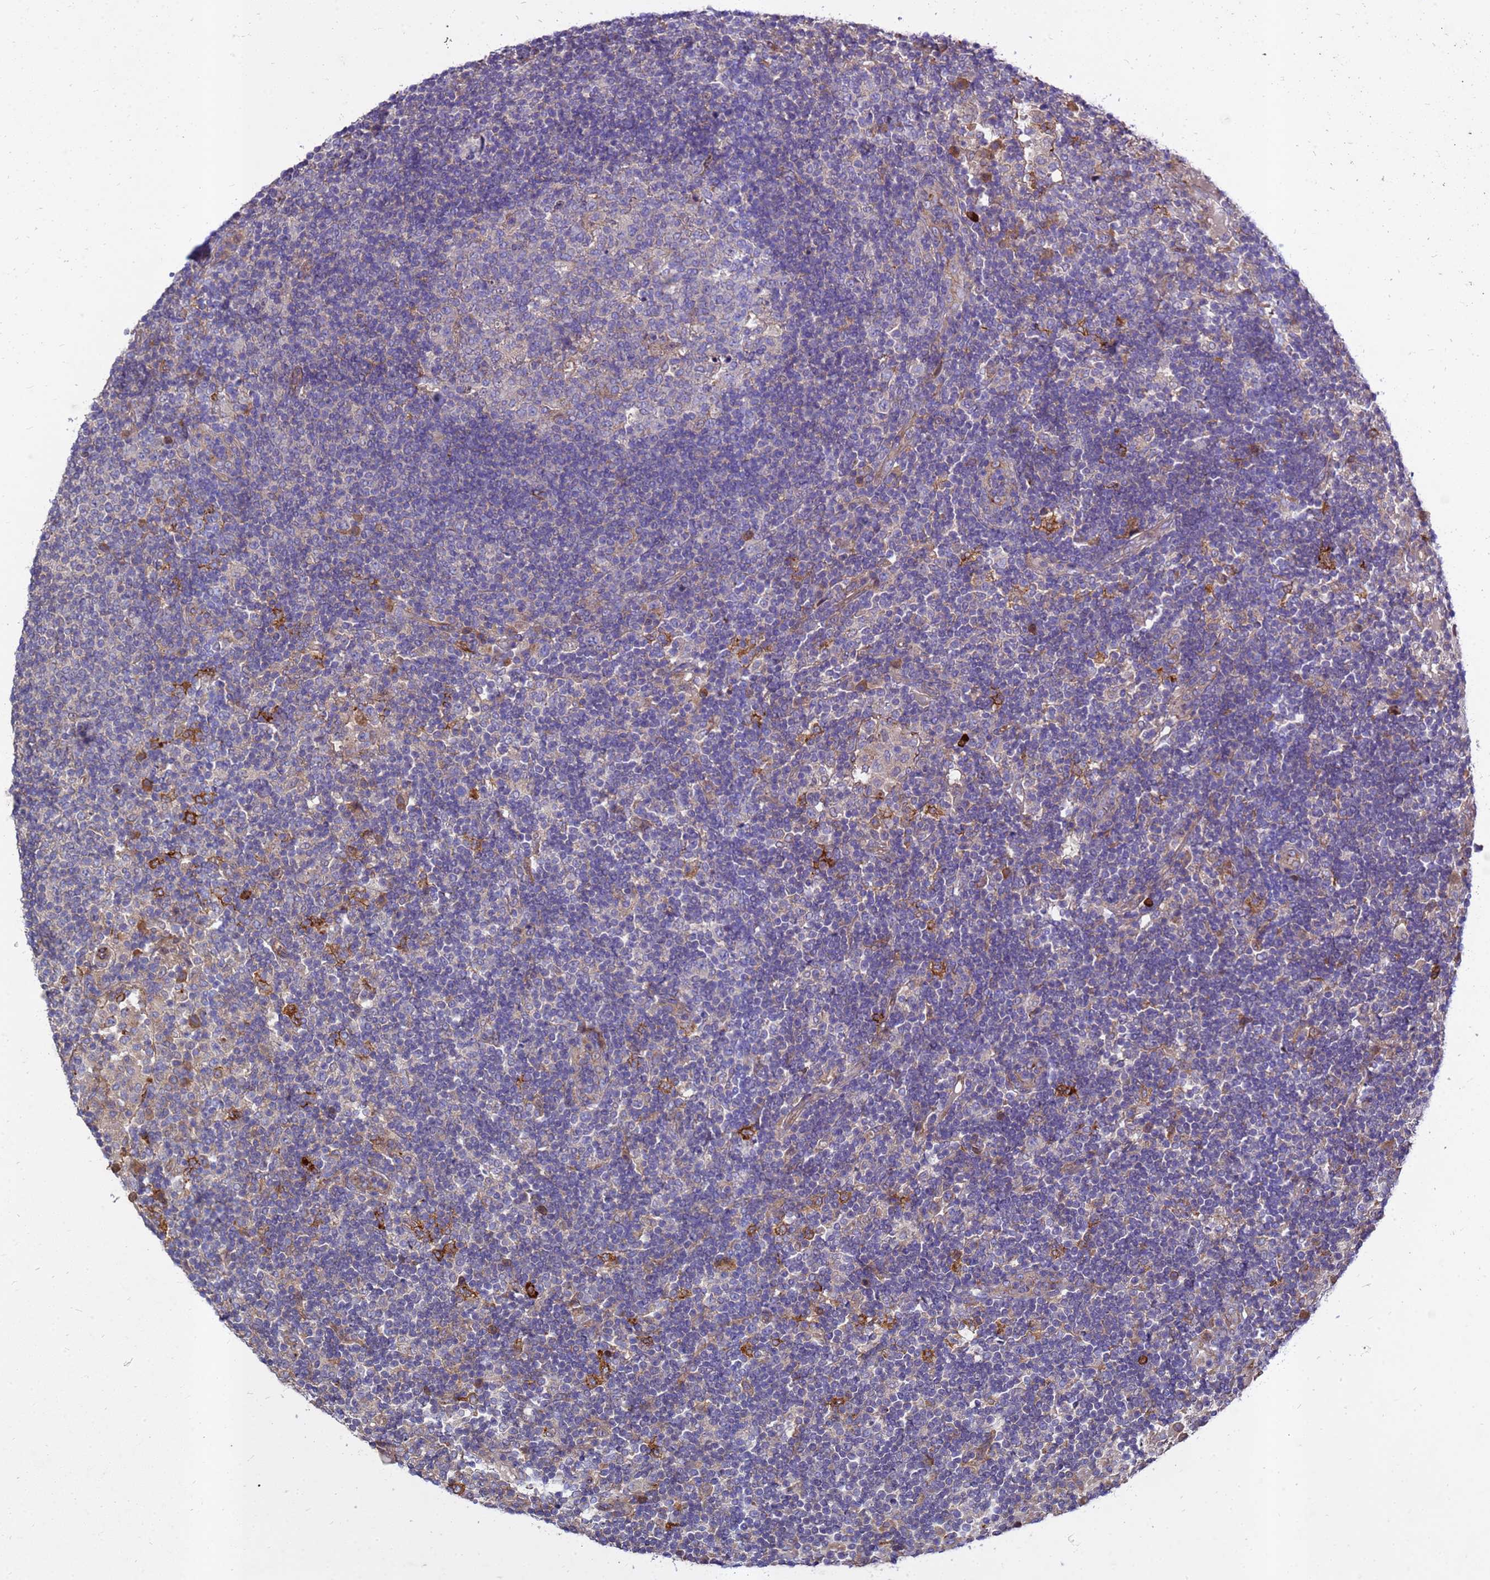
{"staining": {"intensity": "weak", "quantity": "25%-75%", "location": "cytoplasmic/membranous"}, "tissue": "lymph node", "cell_type": "Germinal center cells", "image_type": "normal", "snomed": [{"axis": "morphology", "description": "Normal tissue, NOS"}, {"axis": "topography", "description": "Lymph node"}], "caption": "Benign lymph node displays weak cytoplasmic/membranous expression in approximately 25%-75% of germinal center cells, visualized by immunohistochemistry. (DAB (3,3'-diaminobenzidine) = brown stain, brightfield microscopy at high magnification).", "gene": "RNF215", "patient": {"sex": "female", "age": 53}}